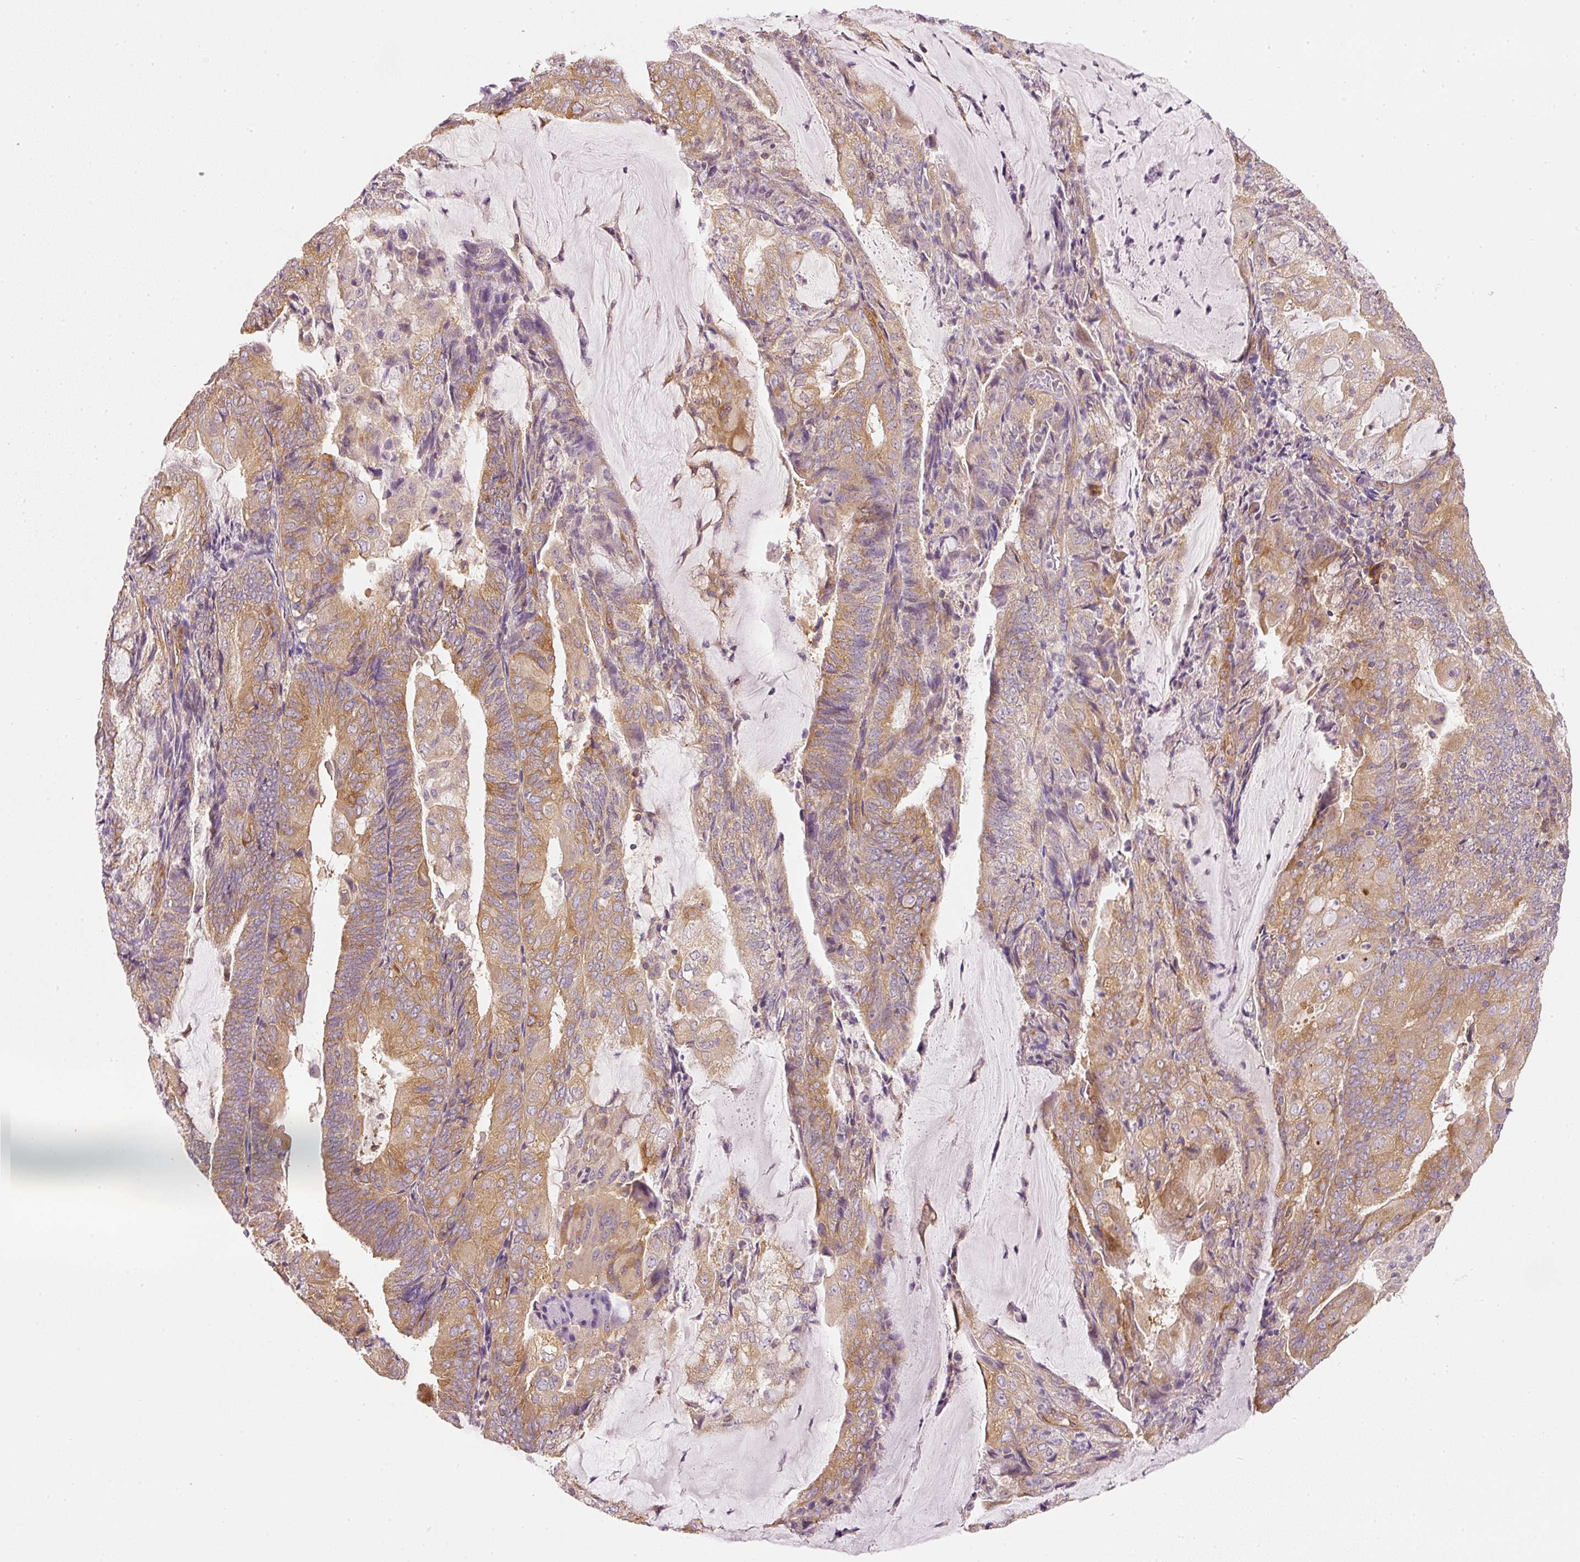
{"staining": {"intensity": "moderate", "quantity": ">75%", "location": "cytoplasmic/membranous"}, "tissue": "endometrial cancer", "cell_type": "Tumor cells", "image_type": "cancer", "snomed": [{"axis": "morphology", "description": "Adenocarcinoma, NOS"}, {"axis": "topography", "description": "Endometrium"}], "caption": "Endometrial cancer stained for a protein (brown) displays moderate cytoplasmic/membranous positive staining in about >75% of tumor cells.", "gene": "RNF167", "patient": {"sex": "female", "age": 81}}